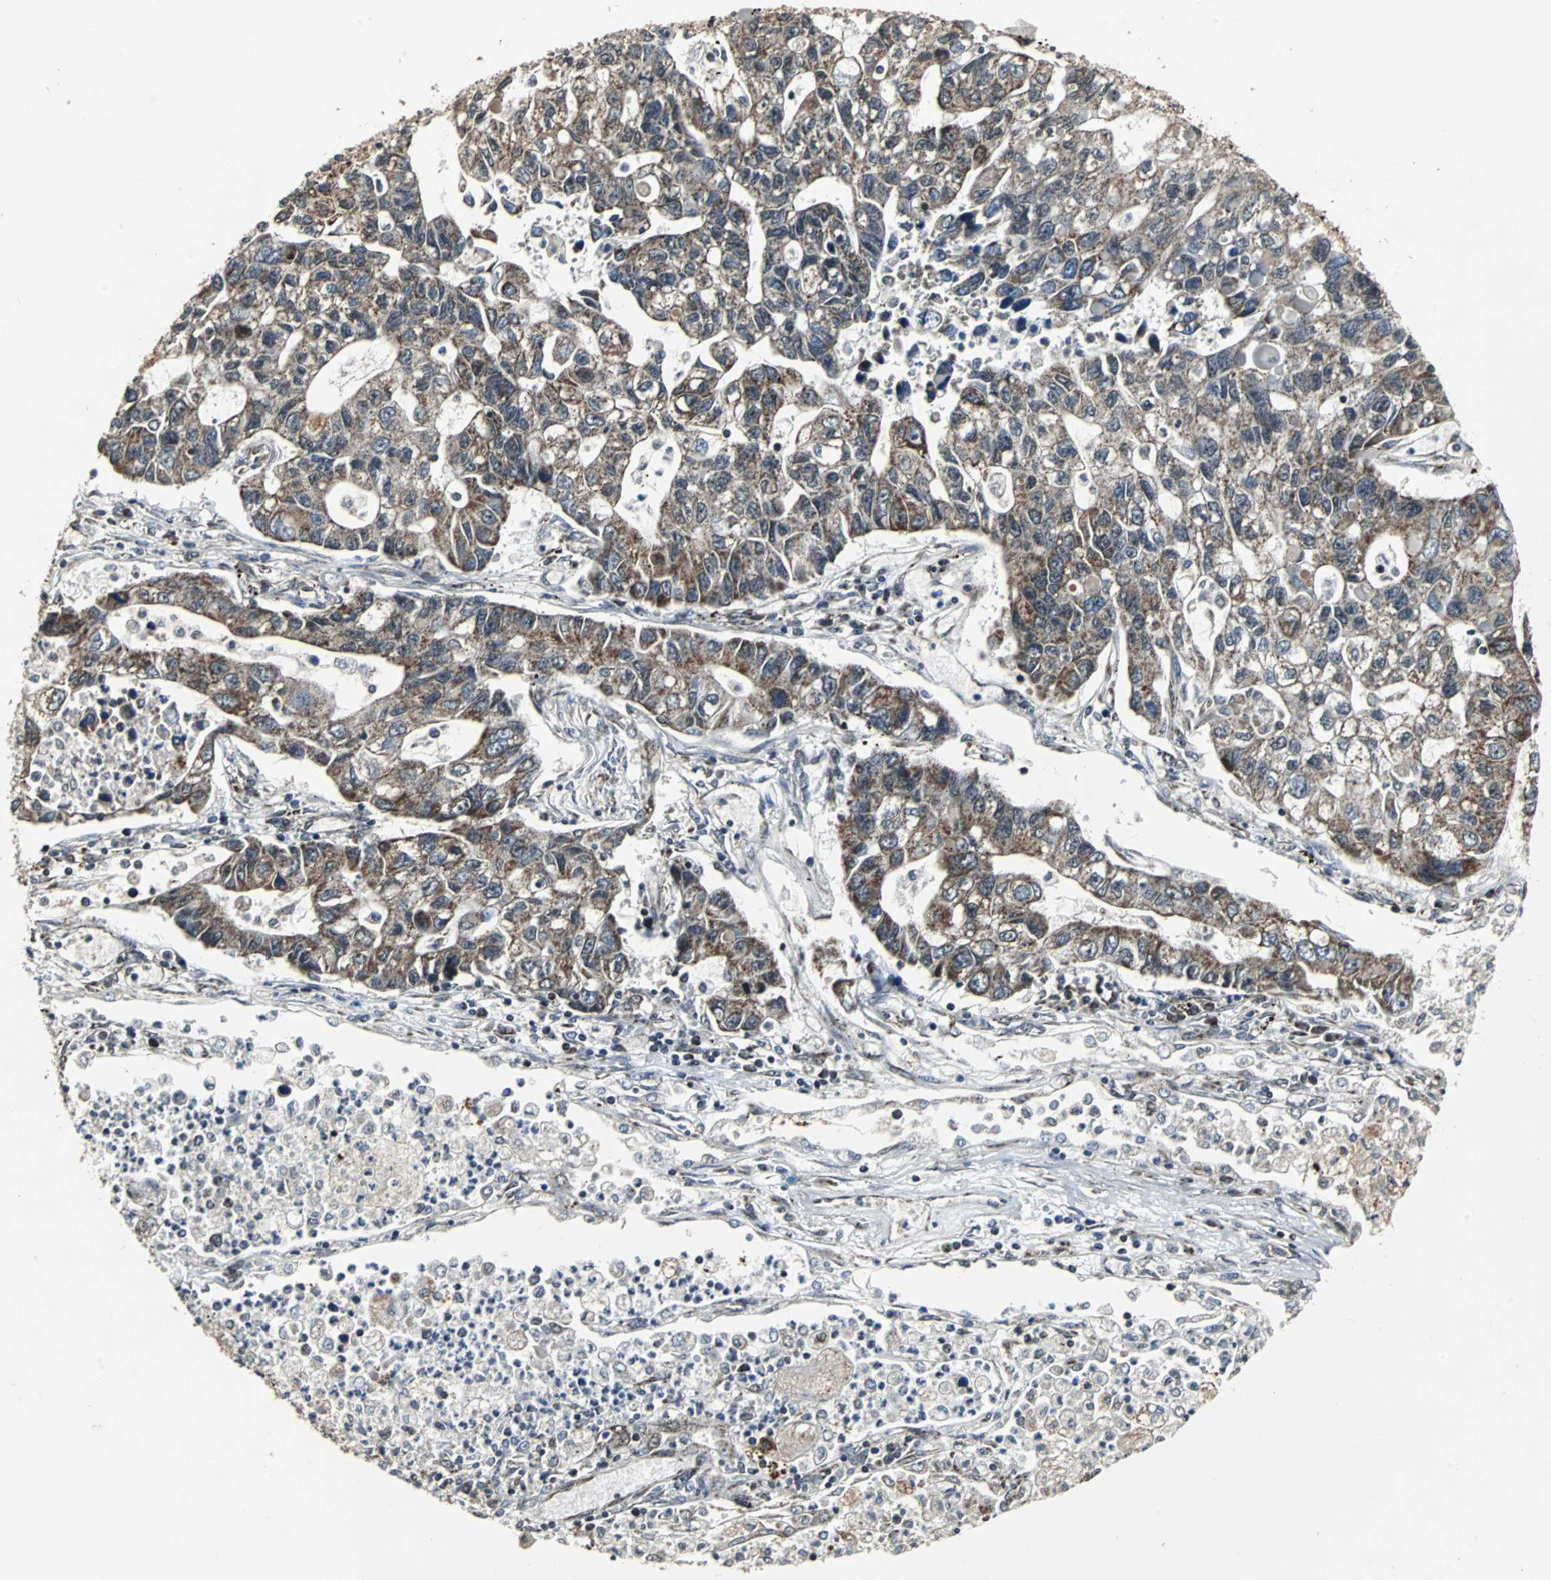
{"staining": {"intensity": "strong", "quantity": "25%-75%", "location": "cytoplasmic/membranous"}, "tissue": "lung cancer", "cell_type": "Tumor cells", "image_type": "cancer", "snomed": [{"axis": "morphology", "description": "Adenocarcinoma, NOS"}, {"axis": "topography", "description": "Lung"}], "caption": "Immunohistochemical staining of human lung cancer demonstrates high levels of strong cytoplasmic/membranous protein positivity in approximately 25%-75% of tumor cells.", "gene": "MRPL40", "patient": {"sex": "female", "age": 51}}